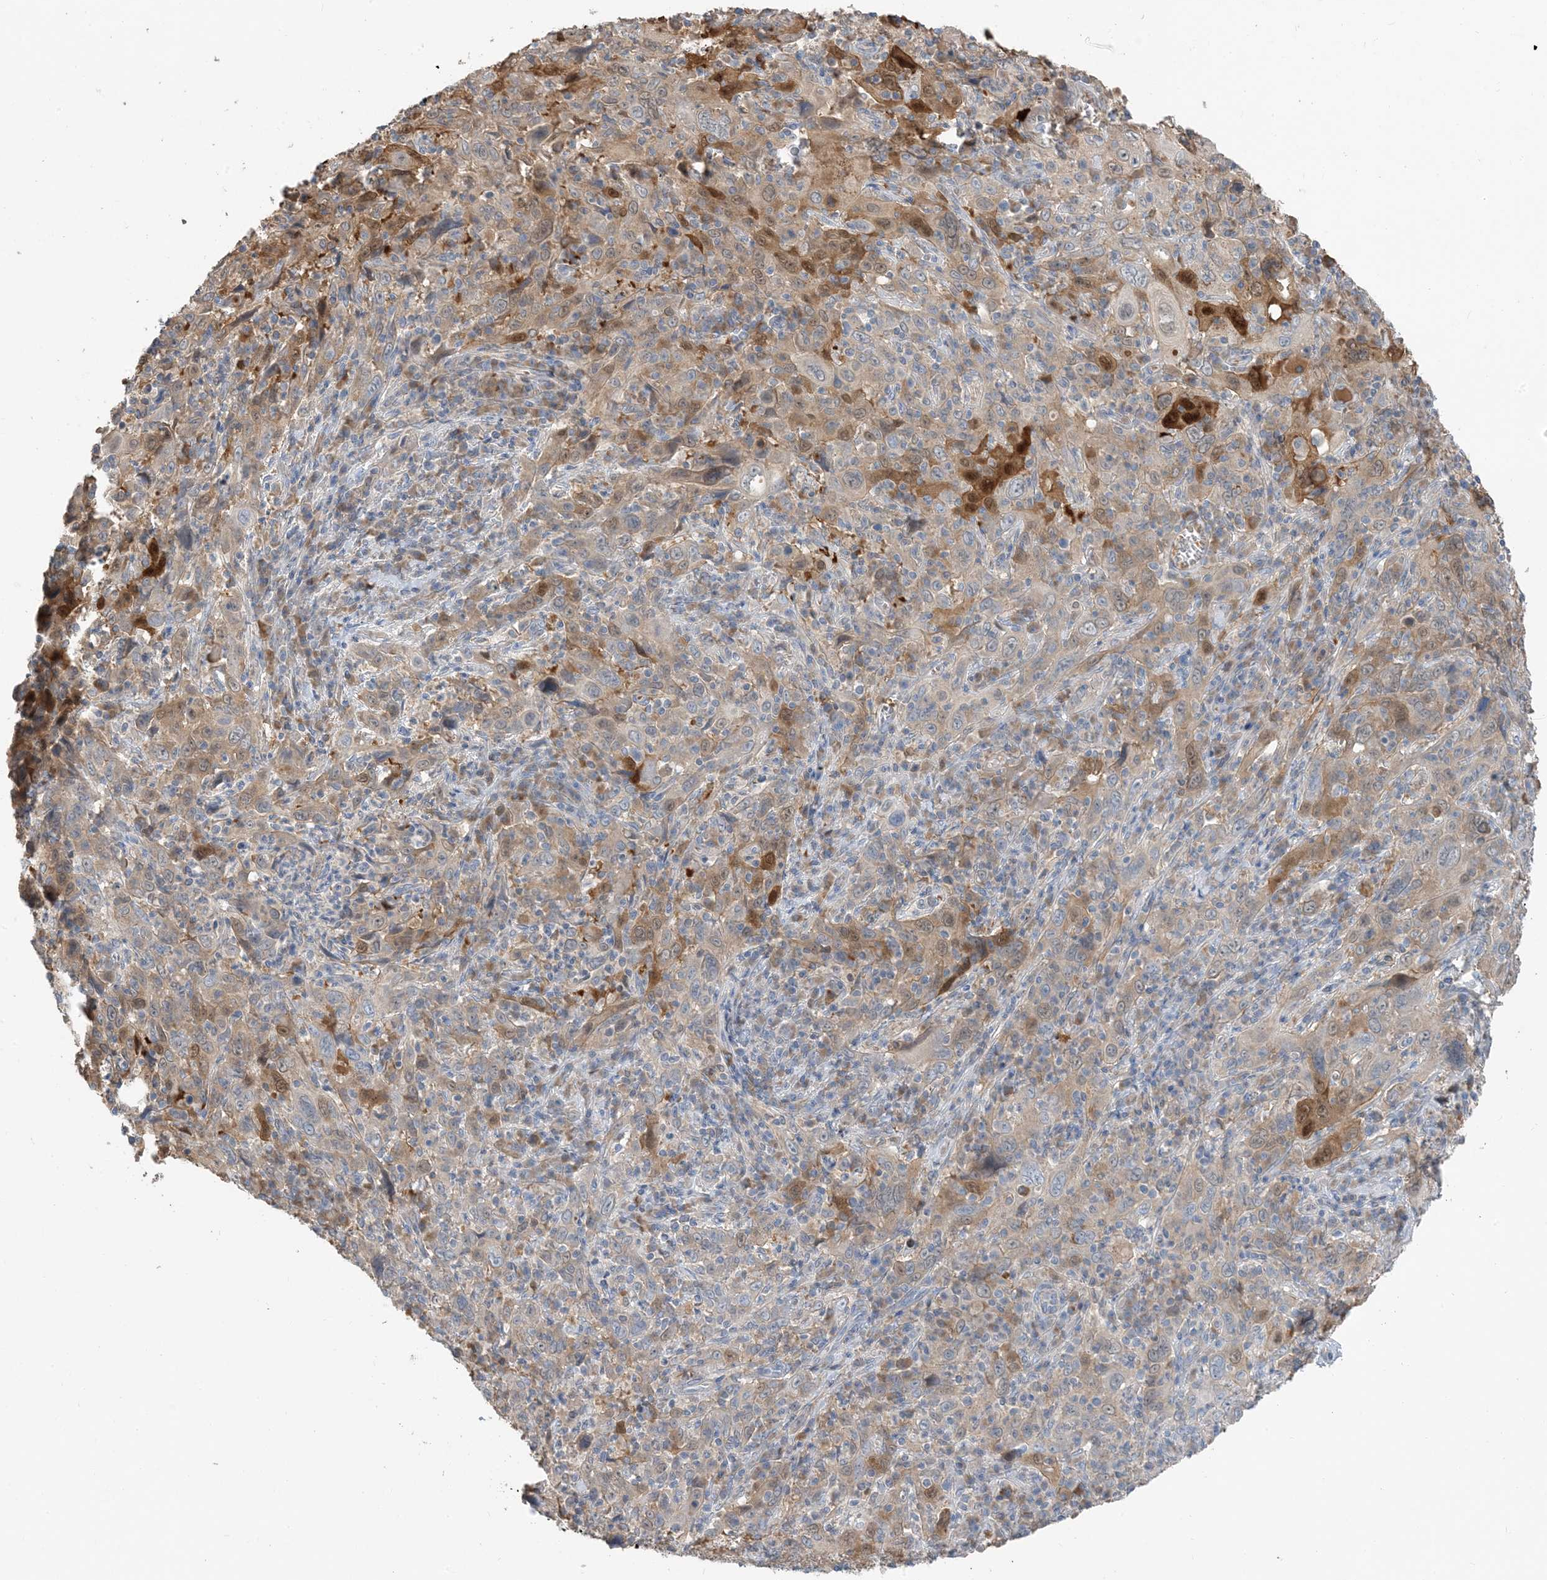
{"staining": {"intensity": "strong", "quantity": "<25%", "location": "cytoplasmic/membranous,nuclear"}, "tissue": "cervical cancer", "cell_type": "Tumor cells", "image_type": "cancer", "snomed": [{"axis": "morphology", "description": "Squamous cell carcinoma, NOS"}, {"axis": "topography", "description": "Cervix"}], "caption": "Immunohistochemistry micrograph of human cervical cancer stained for a protein (brown), which demonstrates medium levels of strong cytoplasmic/membranous and nuclear staining in approximately <25% of tumor cells.", "gene": "USP53", "patient": {"sex": "female", "age": 46}}